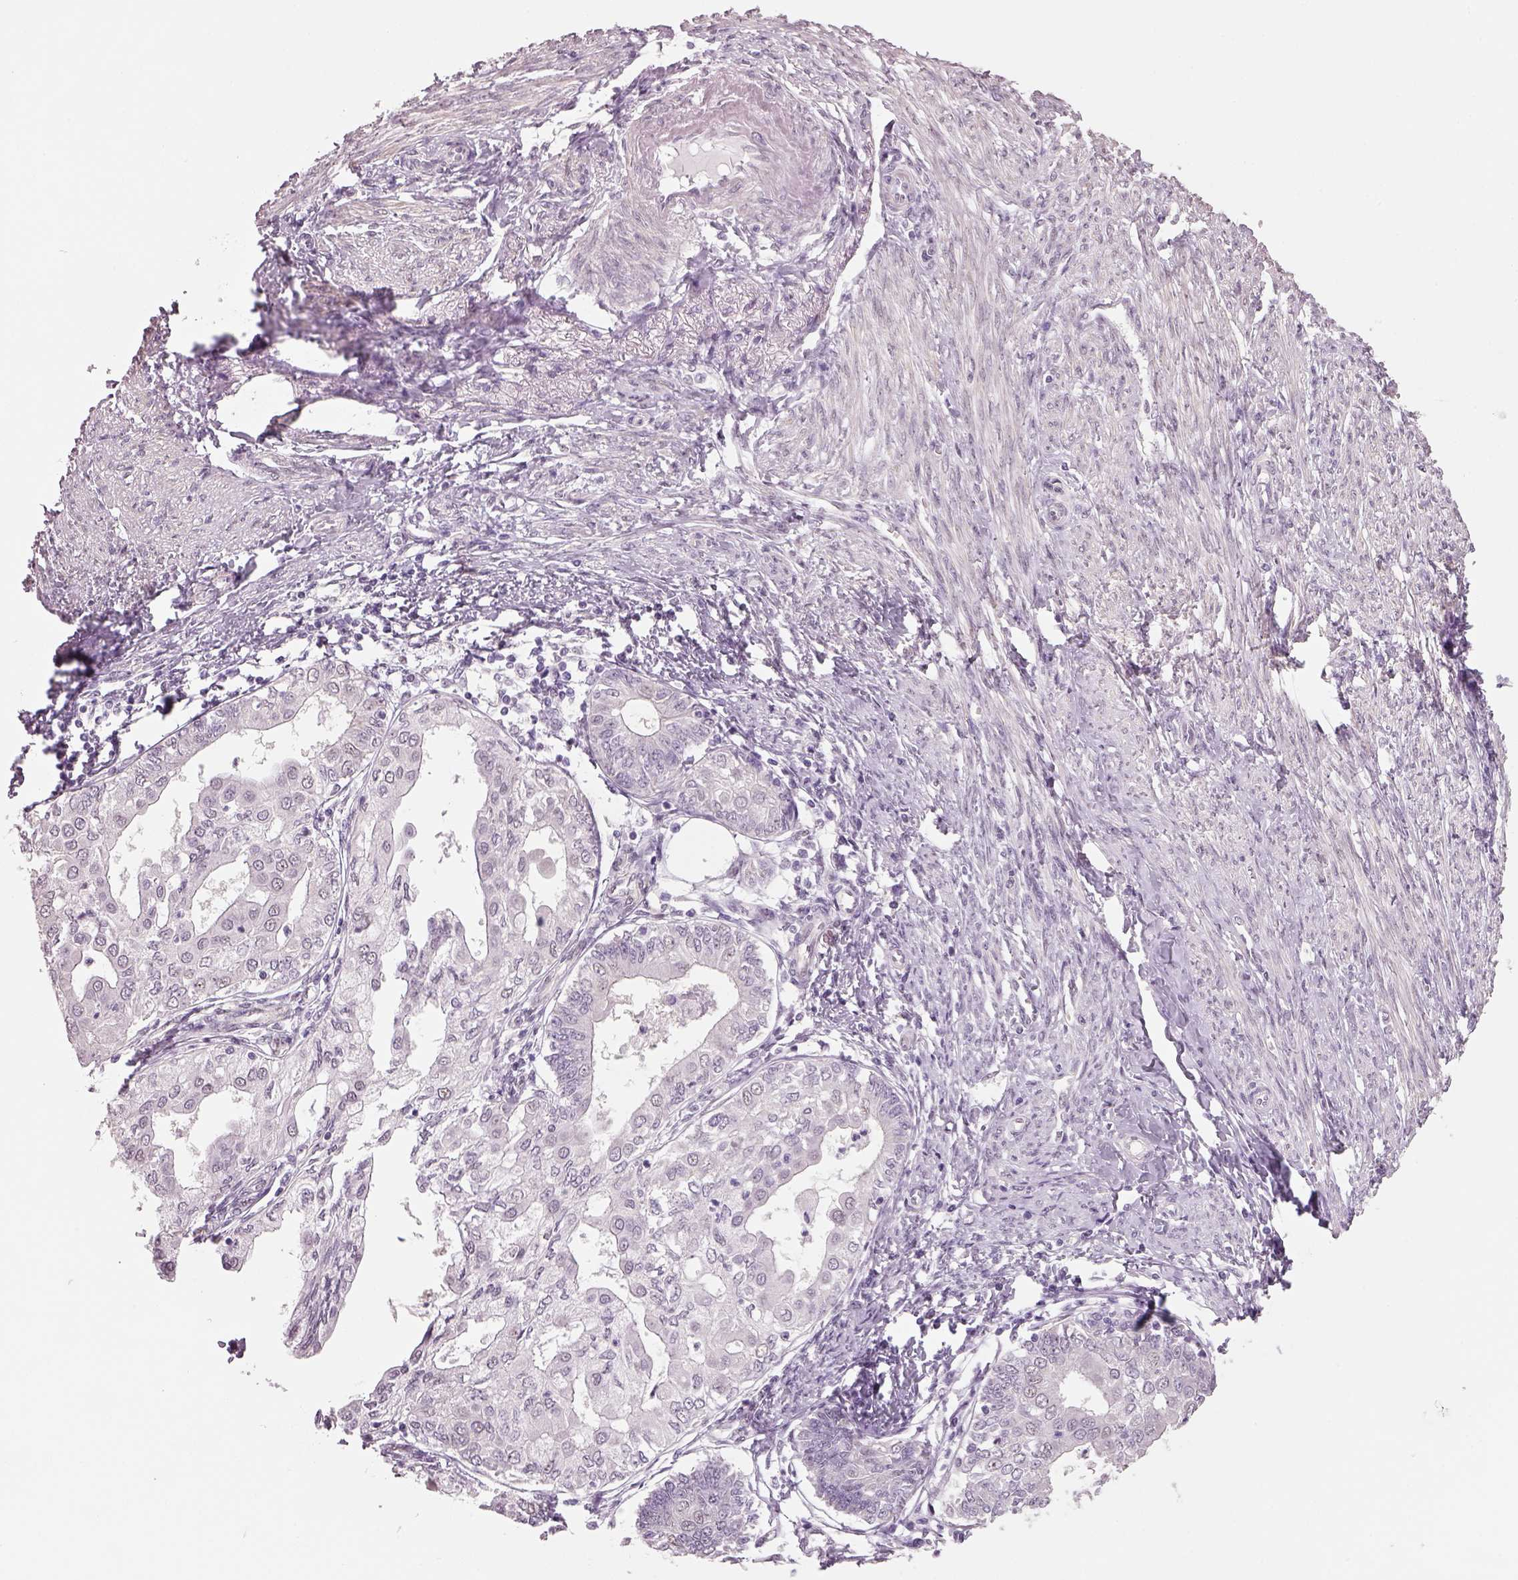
{"staining": {"intensity": "negative", "quantity": "none", "location": "none"}, "tissue": "endometrial cancer", "cell_type": "Tumor cells", "image_type": "cancer", "snomed": [{"axis": "morphology", "description": "Adenocarcinoma, NOS"}, {"axis": "topography", "description": "Endometrium"}], "caption": "Protein analysis of endometrial cancer (adenocarcinoma) reveals no significant expression in tumor cells.", "gene": "NAT8", "patient": {"sex": "female", "age": 68}}